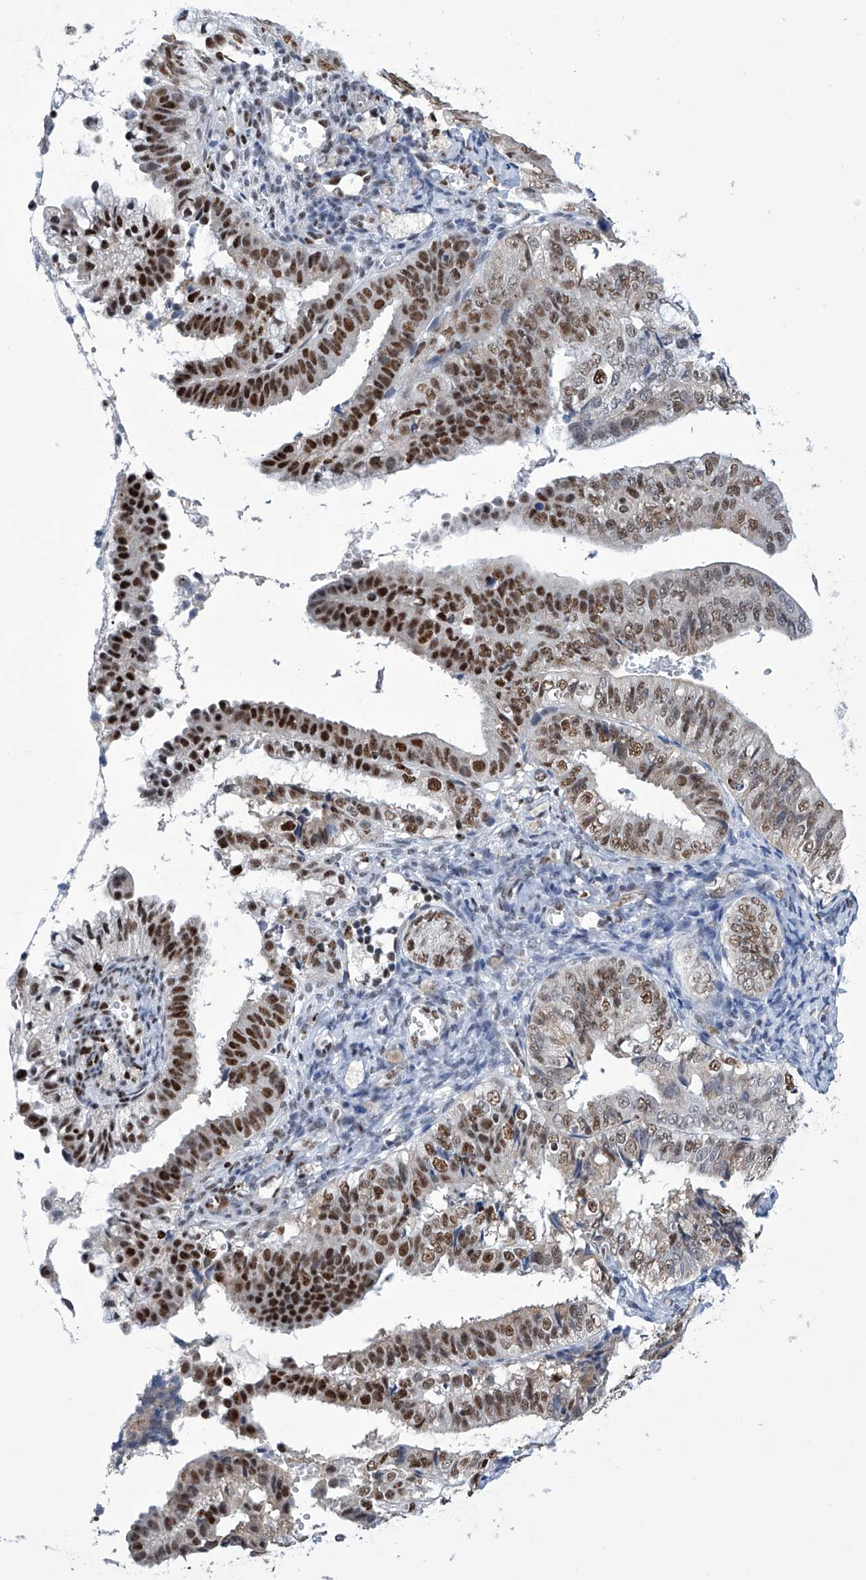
{"staining": {"intensity": "strong", "quantity": "25%-75%", "location": "nuclear"}, "tissue": "endometrial cancer", "cell_type": "Tumor cells", "image_type": "cancer", "snomed": [{"axis": "morphology", "description": "Adenocarcinoma, NOS"}, {"axis": "topography", "description": "Endometrium"}], "caption": "DAB immunohistochemical staining of human adenocarcinoma (endometrial) displays strong nuclear protein expression in about 25%-75% of tumor cells.", "gene": "SREBF2", "patient": {"sex": "female", "age": 63}}